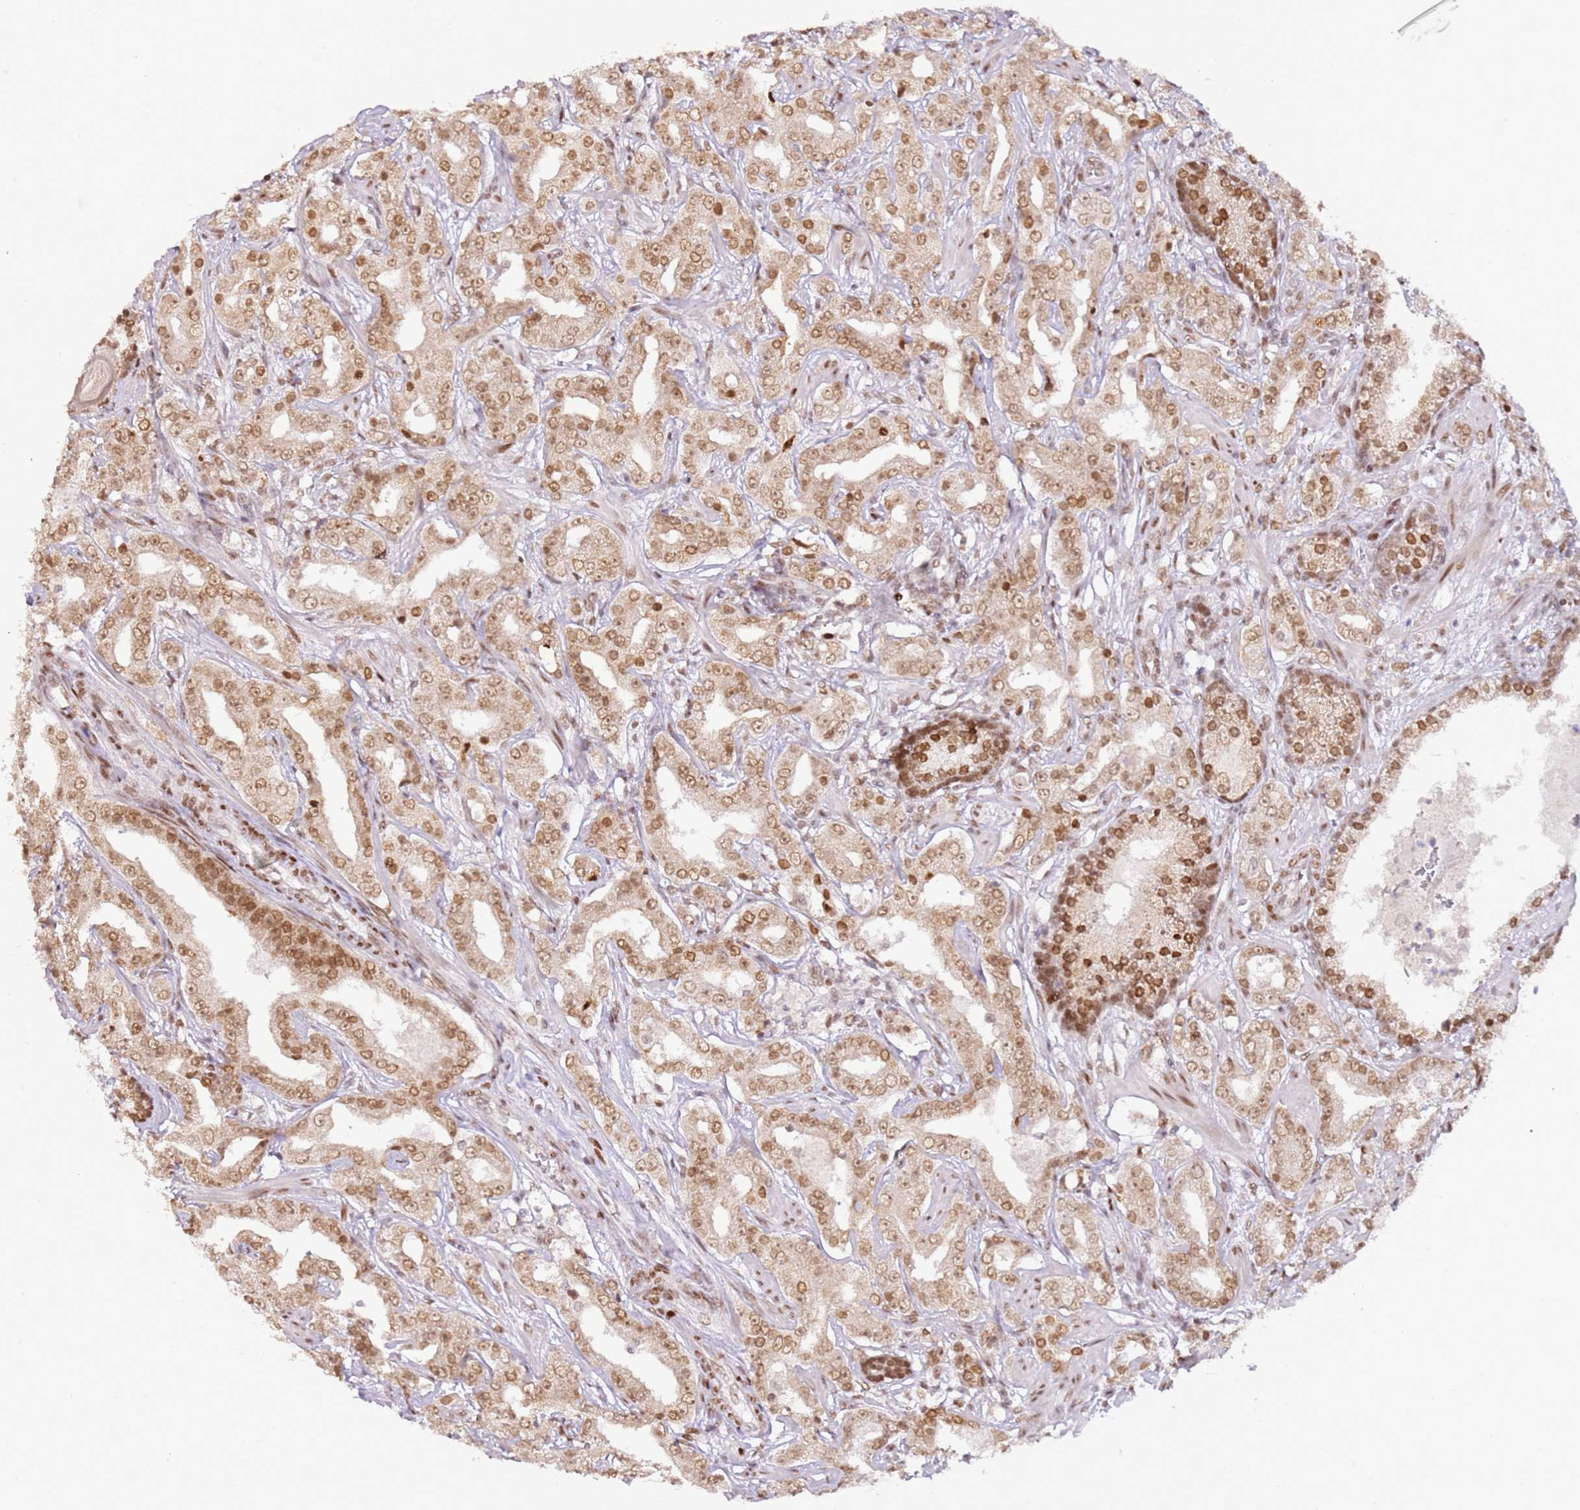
{"staining": {"intensity": "moderate", "quantity": ">75%", "location": "nuclear"}, "tissue": "prostate cancer", "cell_type": "Tumor cells", "image_type": "cancer", "snomed": [{"axis": "morphology", "description": "Adenocarcinoma, High grade"}, {"axis": "topography", "description": "Prostate"}], "caption": "IHC (DAB (3,3'-diaminobenzidine)) staining of prostate cancer (high-grade adenocarcinoma) shows moderate nuclear protein staining in about >75% of tumor cells. (Brightfield microscopy of DAB IHC at high magnification).", "gene": "PHC2", "patient": {"sex": "male", "age": 63}}